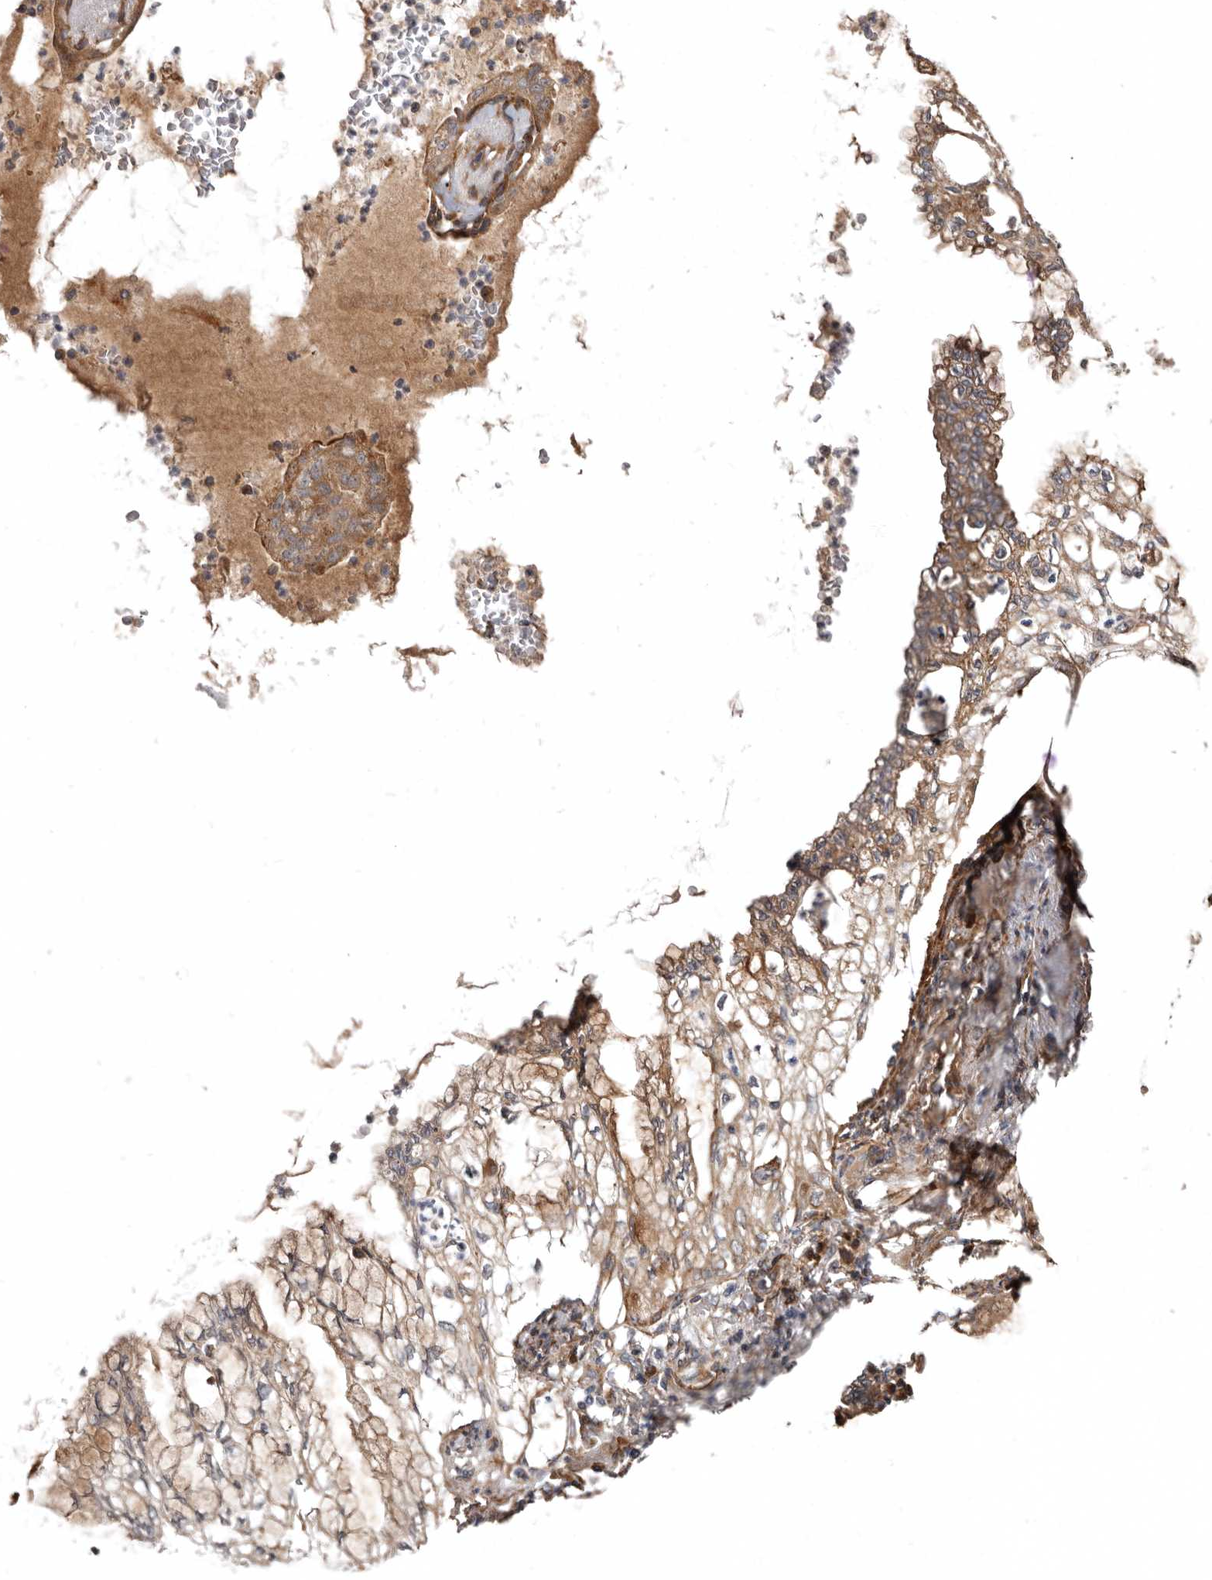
{"staining": {"intensity": "moderate", "quantity": "25%-75%", "location": "cytoplasmic/membranous"}, "tissue": "lung cancer", "cell_type": "Tumor cells", "image_type": "cancer", "snomed": [{"axis": "morphology", "description": "Adenocarcinoma, NOS"}, {"axis": "topography", "description": "Lung"}], "caption": "Immunohistochemical staining of human lung cancer (adenocarcinoma) shows moderate cytoplasmic/membranous protein staining in approximately 25%-75% of tumor cells.", "gene": "PROKR1", "patient": {"sex": "female", "age": 70}}